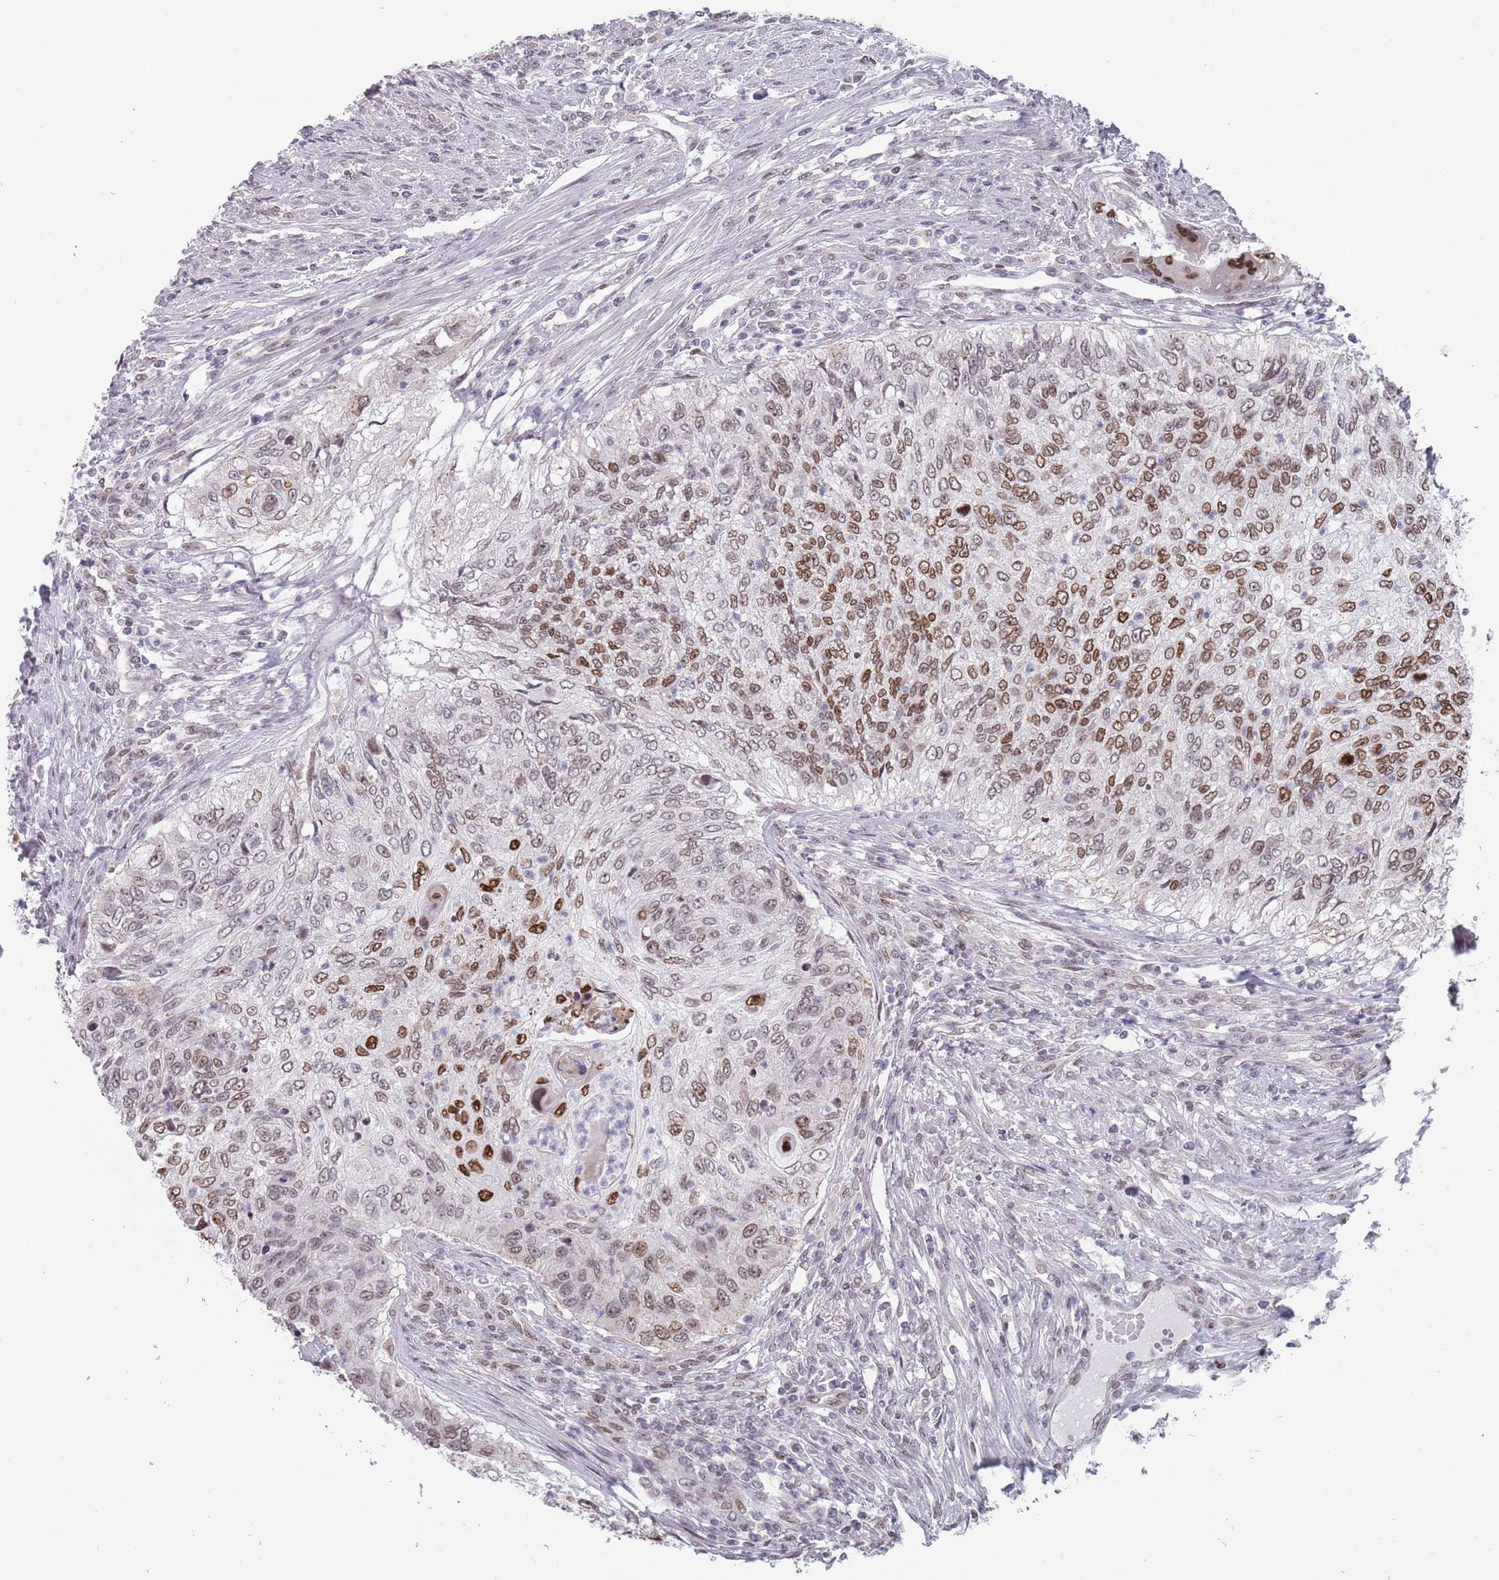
{"staining": {"intensity": "moderate", "quantity": "25%-75%", "location": "nuclear"}, "tissue": "urothelial cancer", "cell_type": "Tumor cells", "image_type": "cancer", "snomed": [{"axis": "morphology", "description": "Urothelial carcinoma, High grade"}, {"axis": "topography", "description": "Urinary bladder"}], "caption": "The histopathology image shows a brown stain indicating the presence of a protein in the nuclear of tumor cells in urothelial cancer.", "gene": "MFSD12", "patient": {"sex": "female", "age": 60}}